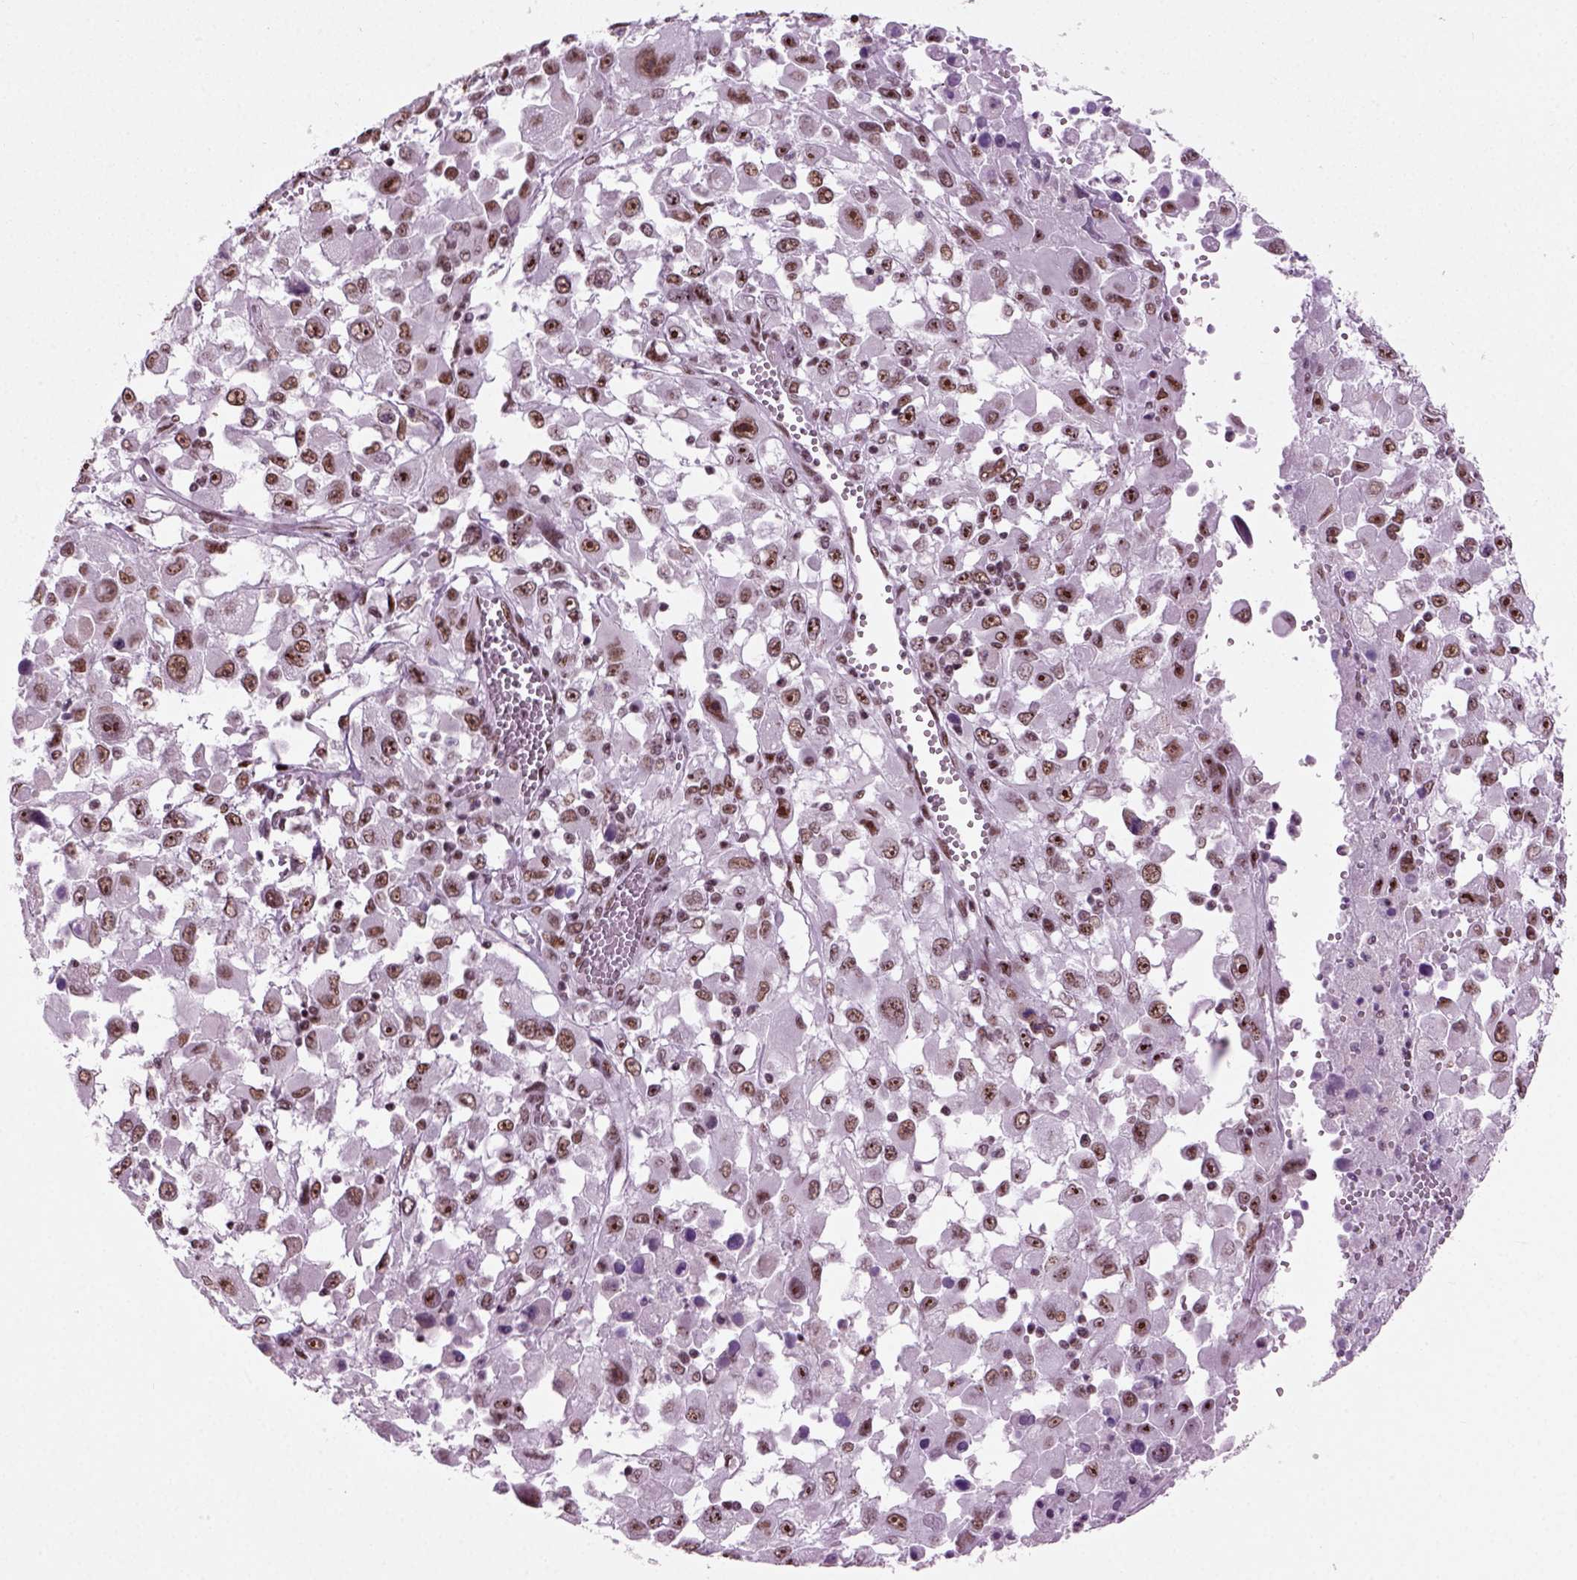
{"staining": {"intensity": "moderate", "quantity": ">75%", "location": "nuclear"}, "tissue": "melanoma", "cell_type": "Tumor cells", "image_type": "cancer", "snomed": [{"axis": "morphology", "description": "Malignant melanoma, Metastatic site"}, {"axis": "topography", "description": "Soft tissue"}], "caption": "Melanoma stained for a protein displays moderate nuclear positivity in tumor cells.", "gene": "RCOR3", "patient": {"sex": "male", "age": 50}}